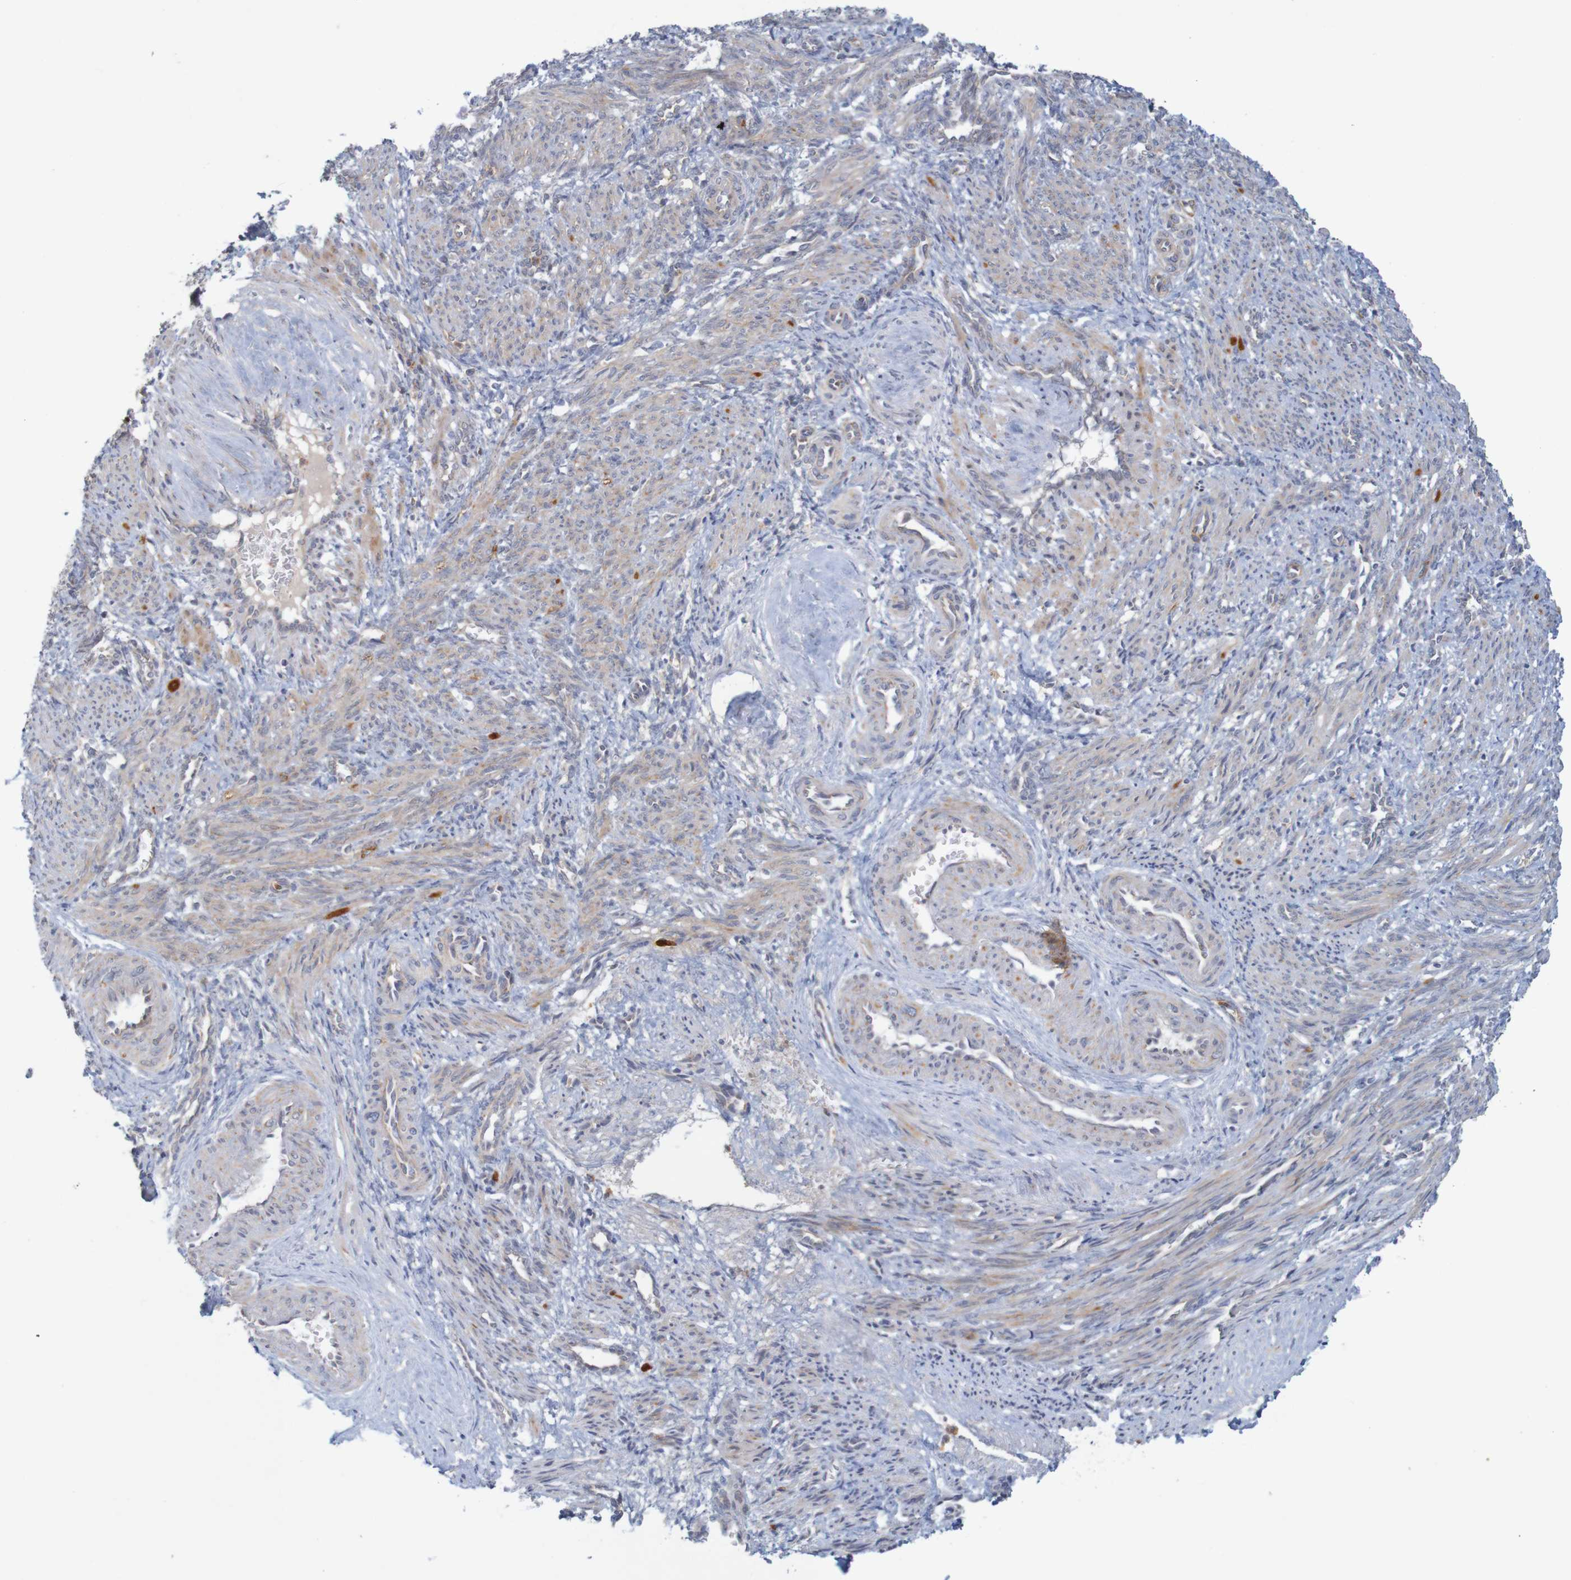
{"staining": {"intensity": "weak", "quantity": ">75%", "location": "cytoplasmic/membranous"}, "tissue": "smooth muscle", "cell_type": "Smooth muscle cells", "image_type": "normal", "snomed": [{"axis": "morphology", "description": "Normal tissue, NOS"}, {"axis": "topography", "description": "Endometrium"}], "caption": "Smooth muscle cells reveal low levels of weak cytoplasmic/membranous expression in approximately >75% of cells in normal human smooth muscle.", "gene": "NAV2", "patient": {"sex": "female", "age": 33}}